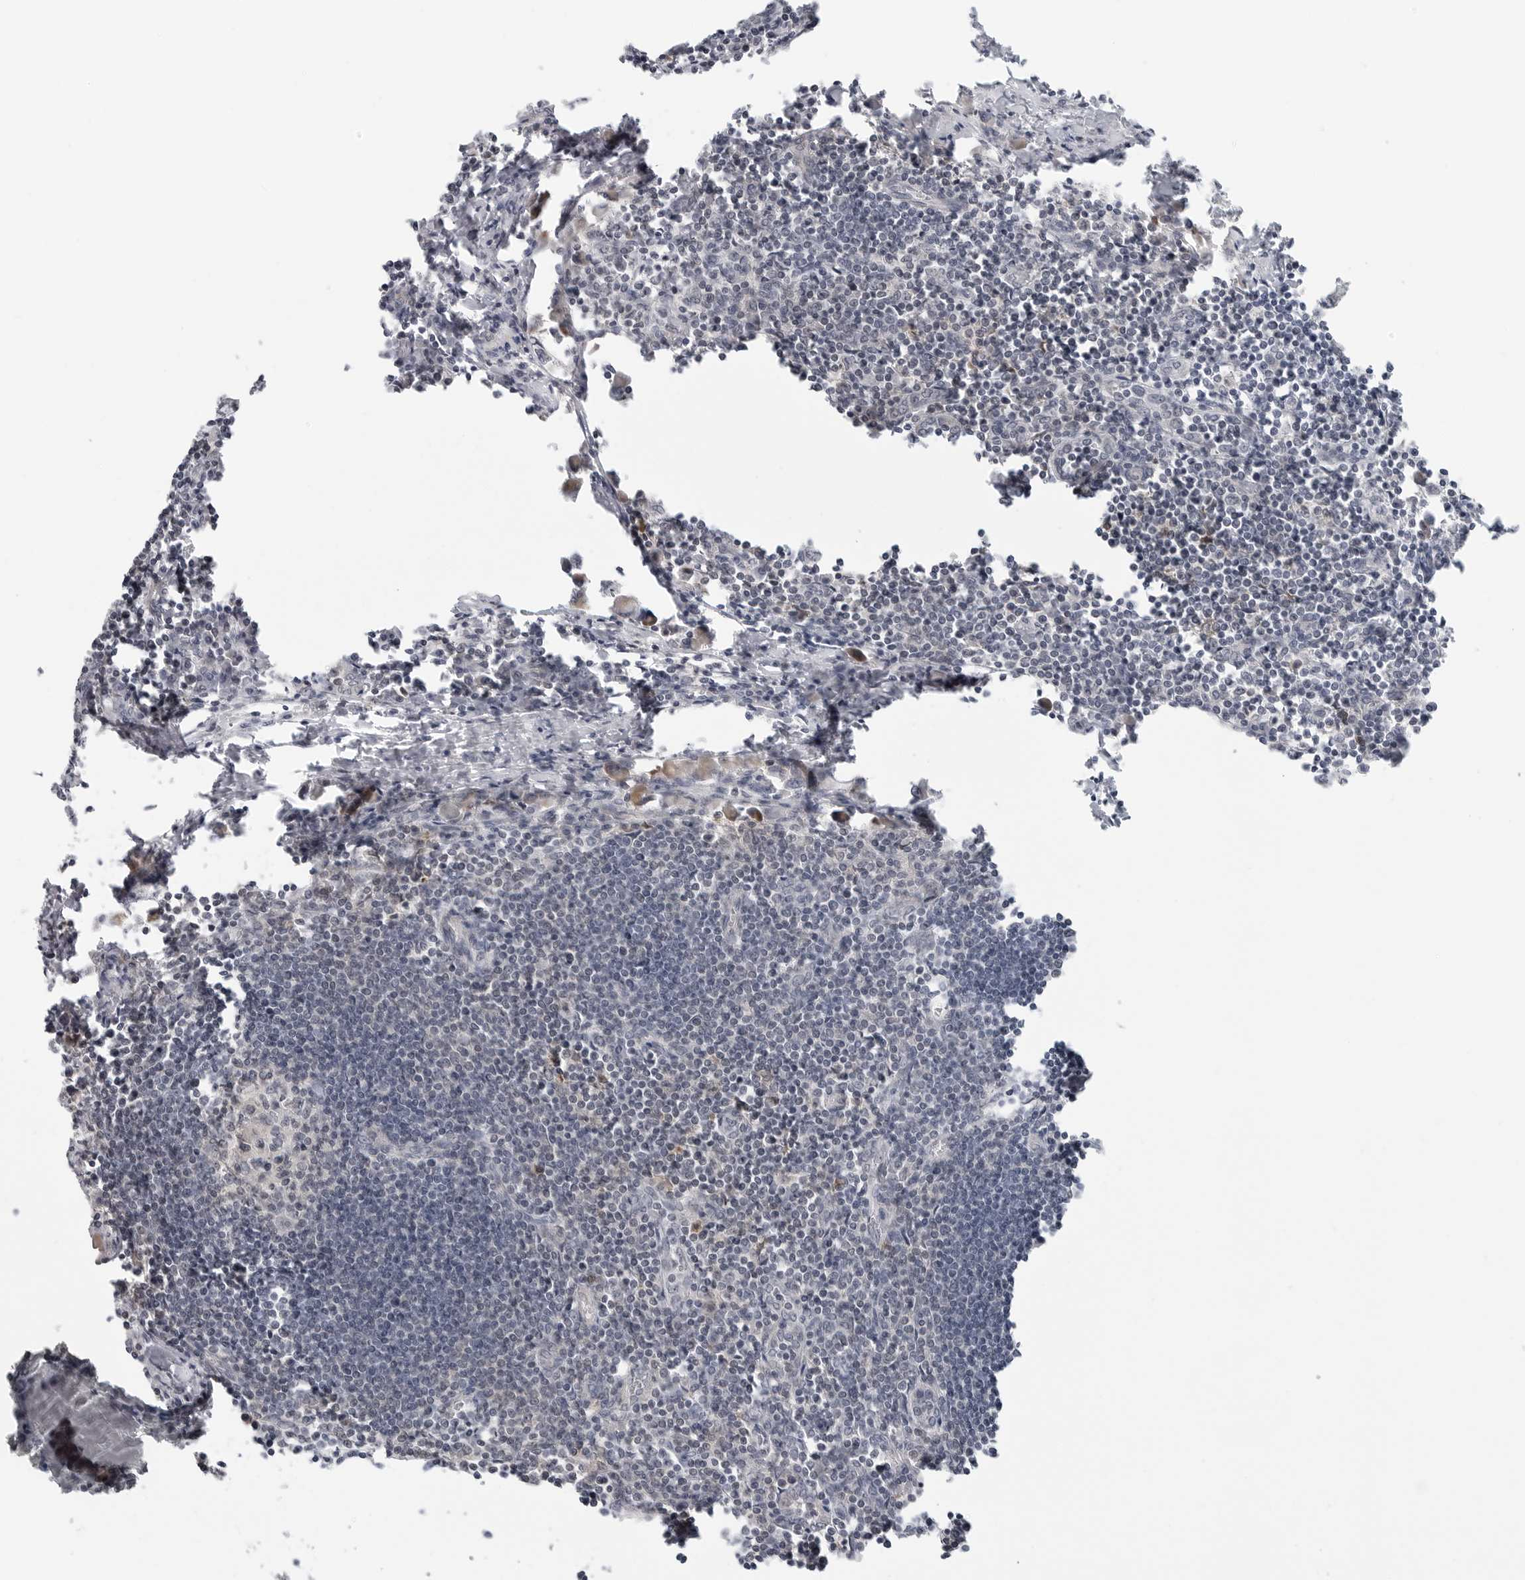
{"staining": {"intensity": "negative", "quantity": "none", "location": "none"}, "tissue": "lymph node", "cell_type": "Germinal center cells", "image_type": "normal", "snomed": [{"axis": "morphology", "description": "Normal tissue, NOS"}, {"axis": "morphology", "description": "Malignant melanoma, Metastatic site"}, {"axis": "topography", "description": "Lymph node"}], "caption": "This is a micrograph of immunohistochemistry staining of normal lymph node, which shows no staining in germinal center cells.", "gene": "STXBP3", "patient": {"sex": "male", "age": 41}}